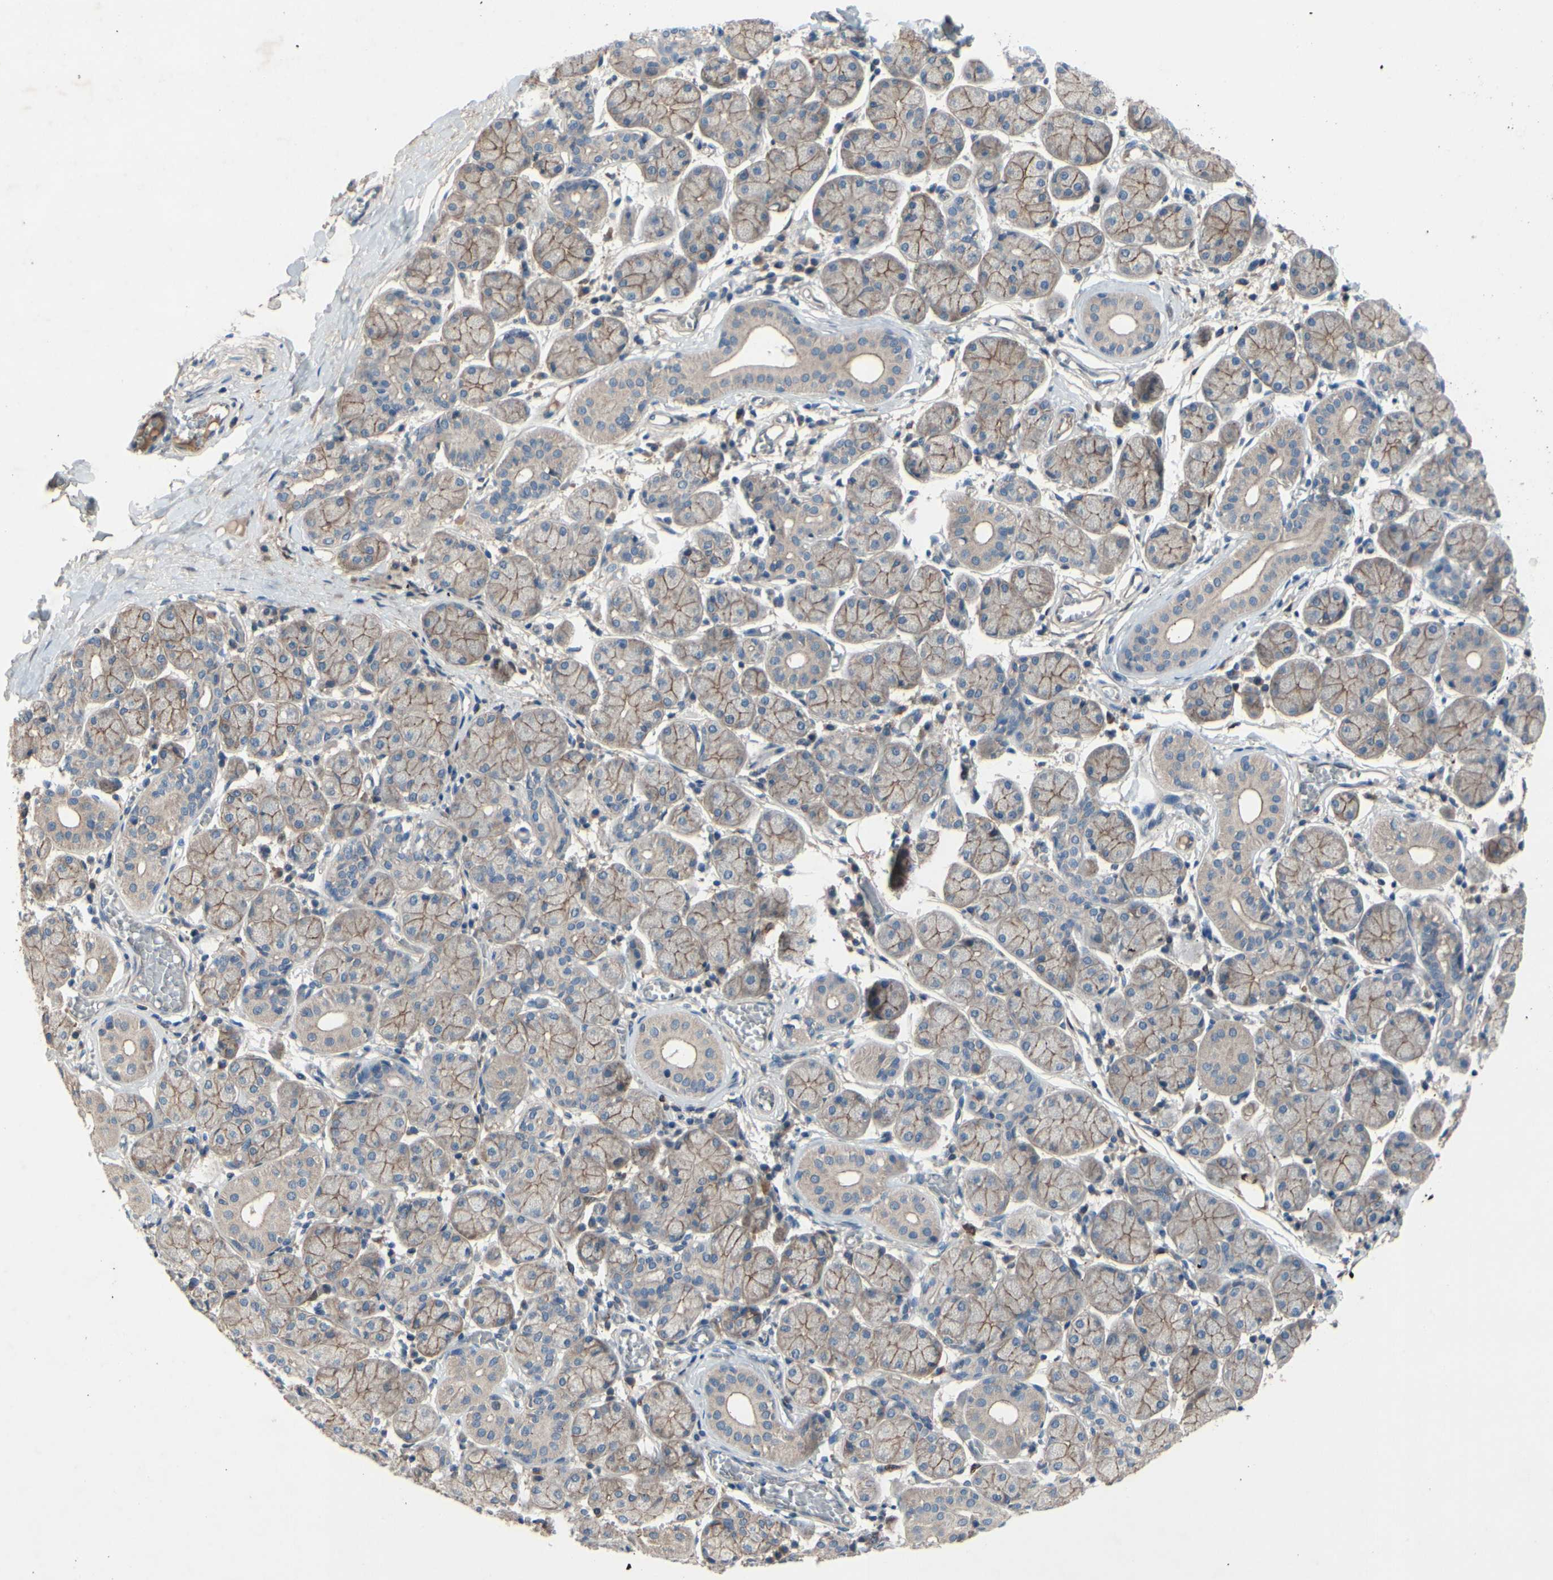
{"staining": {"intensity": "moderate", "quantity": ">75%", "location": "cytoplasmic/membranous"}, "tissue": "salivary gland", "cell_type": "Glandular cells", "image_type": "normal", "snomed": [{"axis": "morphology", "description": "Normal tissue, NOS"}, {"axis": "topography", "description": "Salivary gland"}], "caption": "Normal salivary gland shows moderate cytoplasmic/membranous staining in about >75% of glandular cells.", "gene": "ICAM5", "patient": {"sex": "female", "age": 24}}